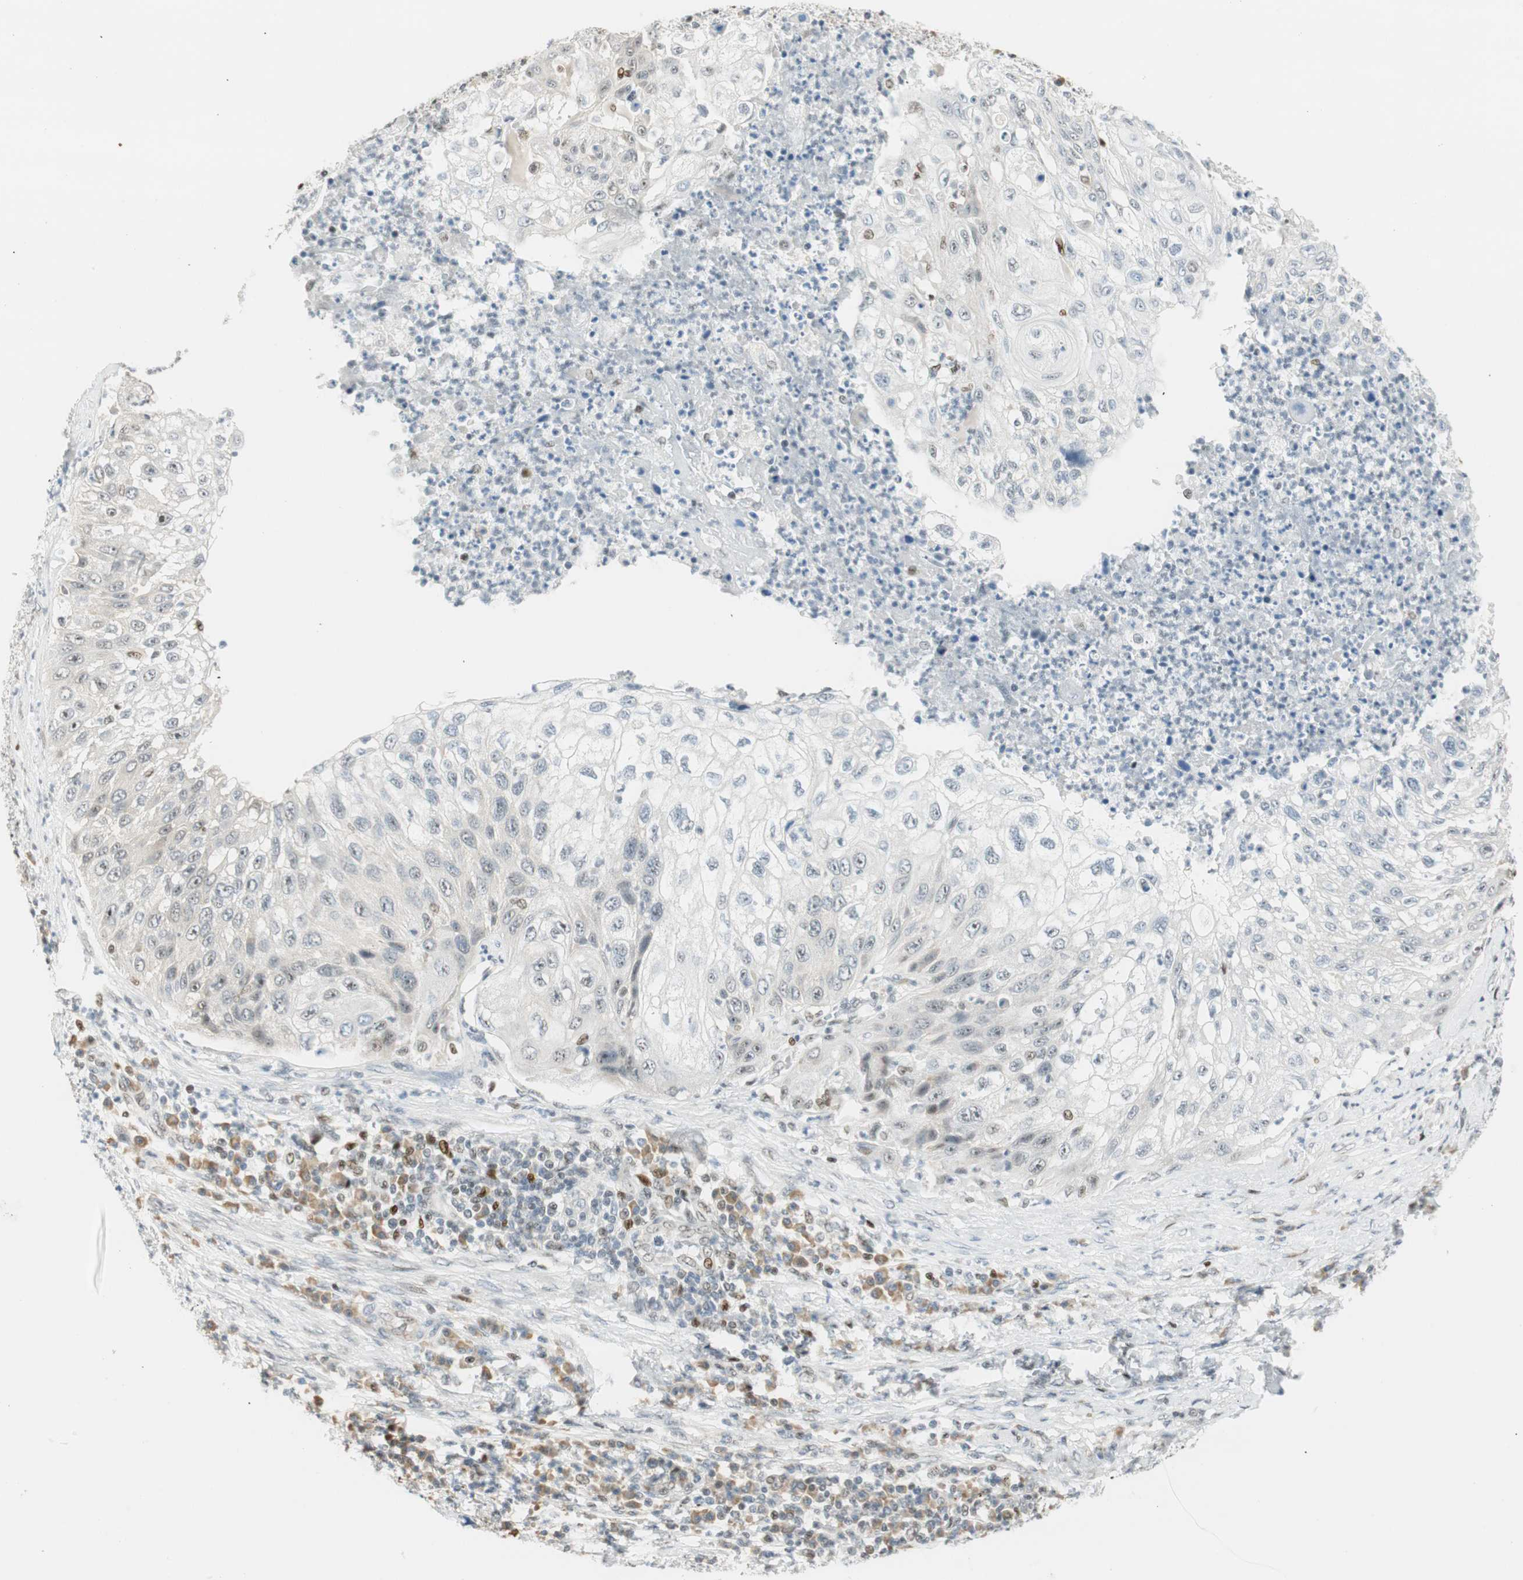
{"staining": {"intensity": "negative", "quantity": "none", "location": "none"}, "tissue": "lung cancer", "cell_type": "Tumor cells", "image_type": "cancer", "snomed": [{"axis": "morphology", "description": "Inflammation, NOS"}, {"axis": "morphology", "description": "Squamous cell carcinoma, NOS"}, {"axis": "topography", "description": "Lymph node"}, {"axis": "topography", "description": "Soft tissue"}, {"axis": "topography", "description": "Lung"}], "caption": "High magnification brightfield microscopy of lung cancer (squamous cell carcinoma) stained with DAB (3,3'-diaminobenzidine) (brown) and counterstained with hematoxylin (blue): tumor cells show no significant staining.", "gene": "MSX2", "patient": {"sex": "male", "age": 66}}